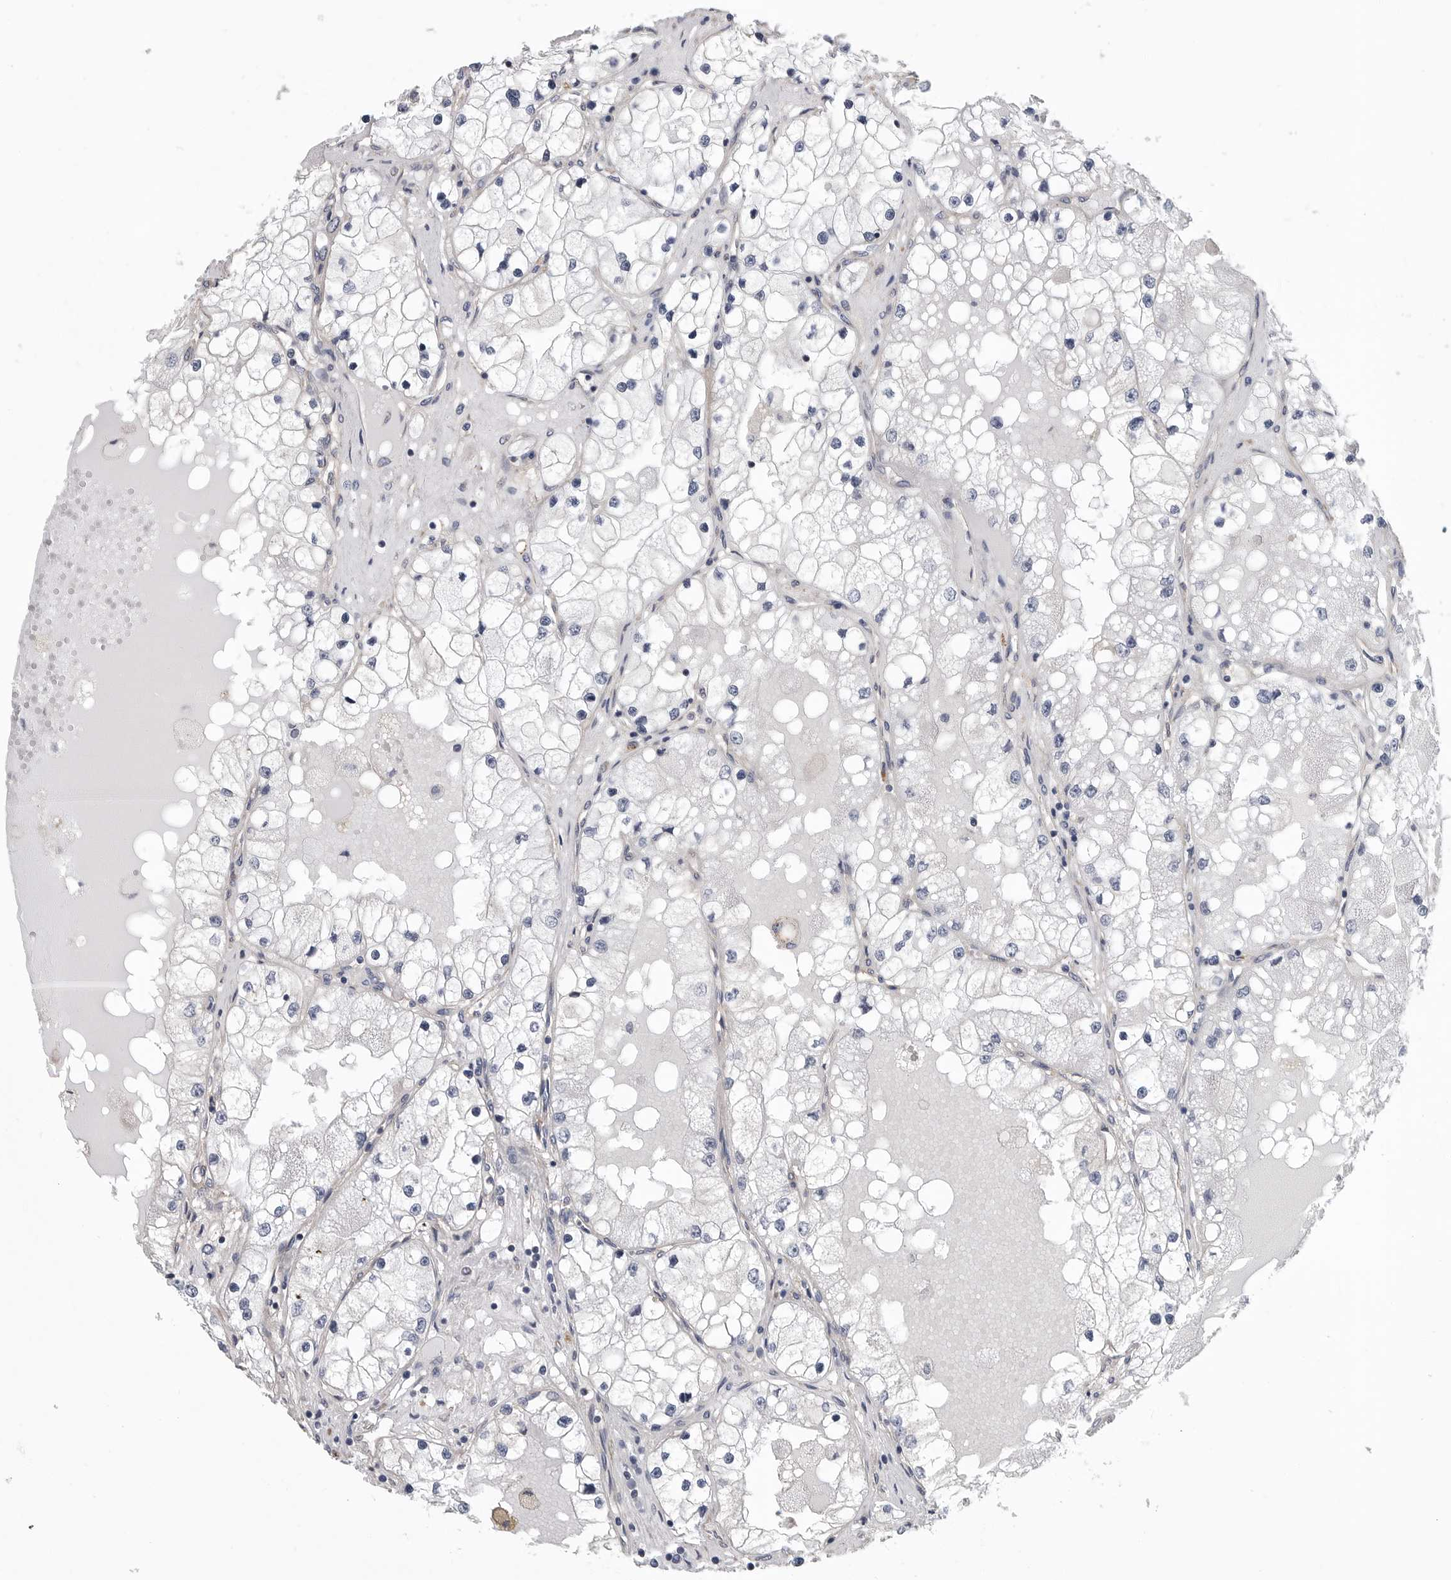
{"staining": {"intensity": "negative", "quantity": "none", "location": "none"}, "tissue": "renal cancer", "cell_type": "Tumor cells", "image_type": "cancer", "snomed": [{"axis": "morphology", "description": "Adenocarcinoma, NOS"}, {"axis": "topography", "description": "Kidney"}], "caption": "A photomicrograph of renal adenocarcinoma stained for a protein exhibits no brown staining in tumor cells.", "gene": "OXR1", "patient": {"sex": "male", "age": 68}}